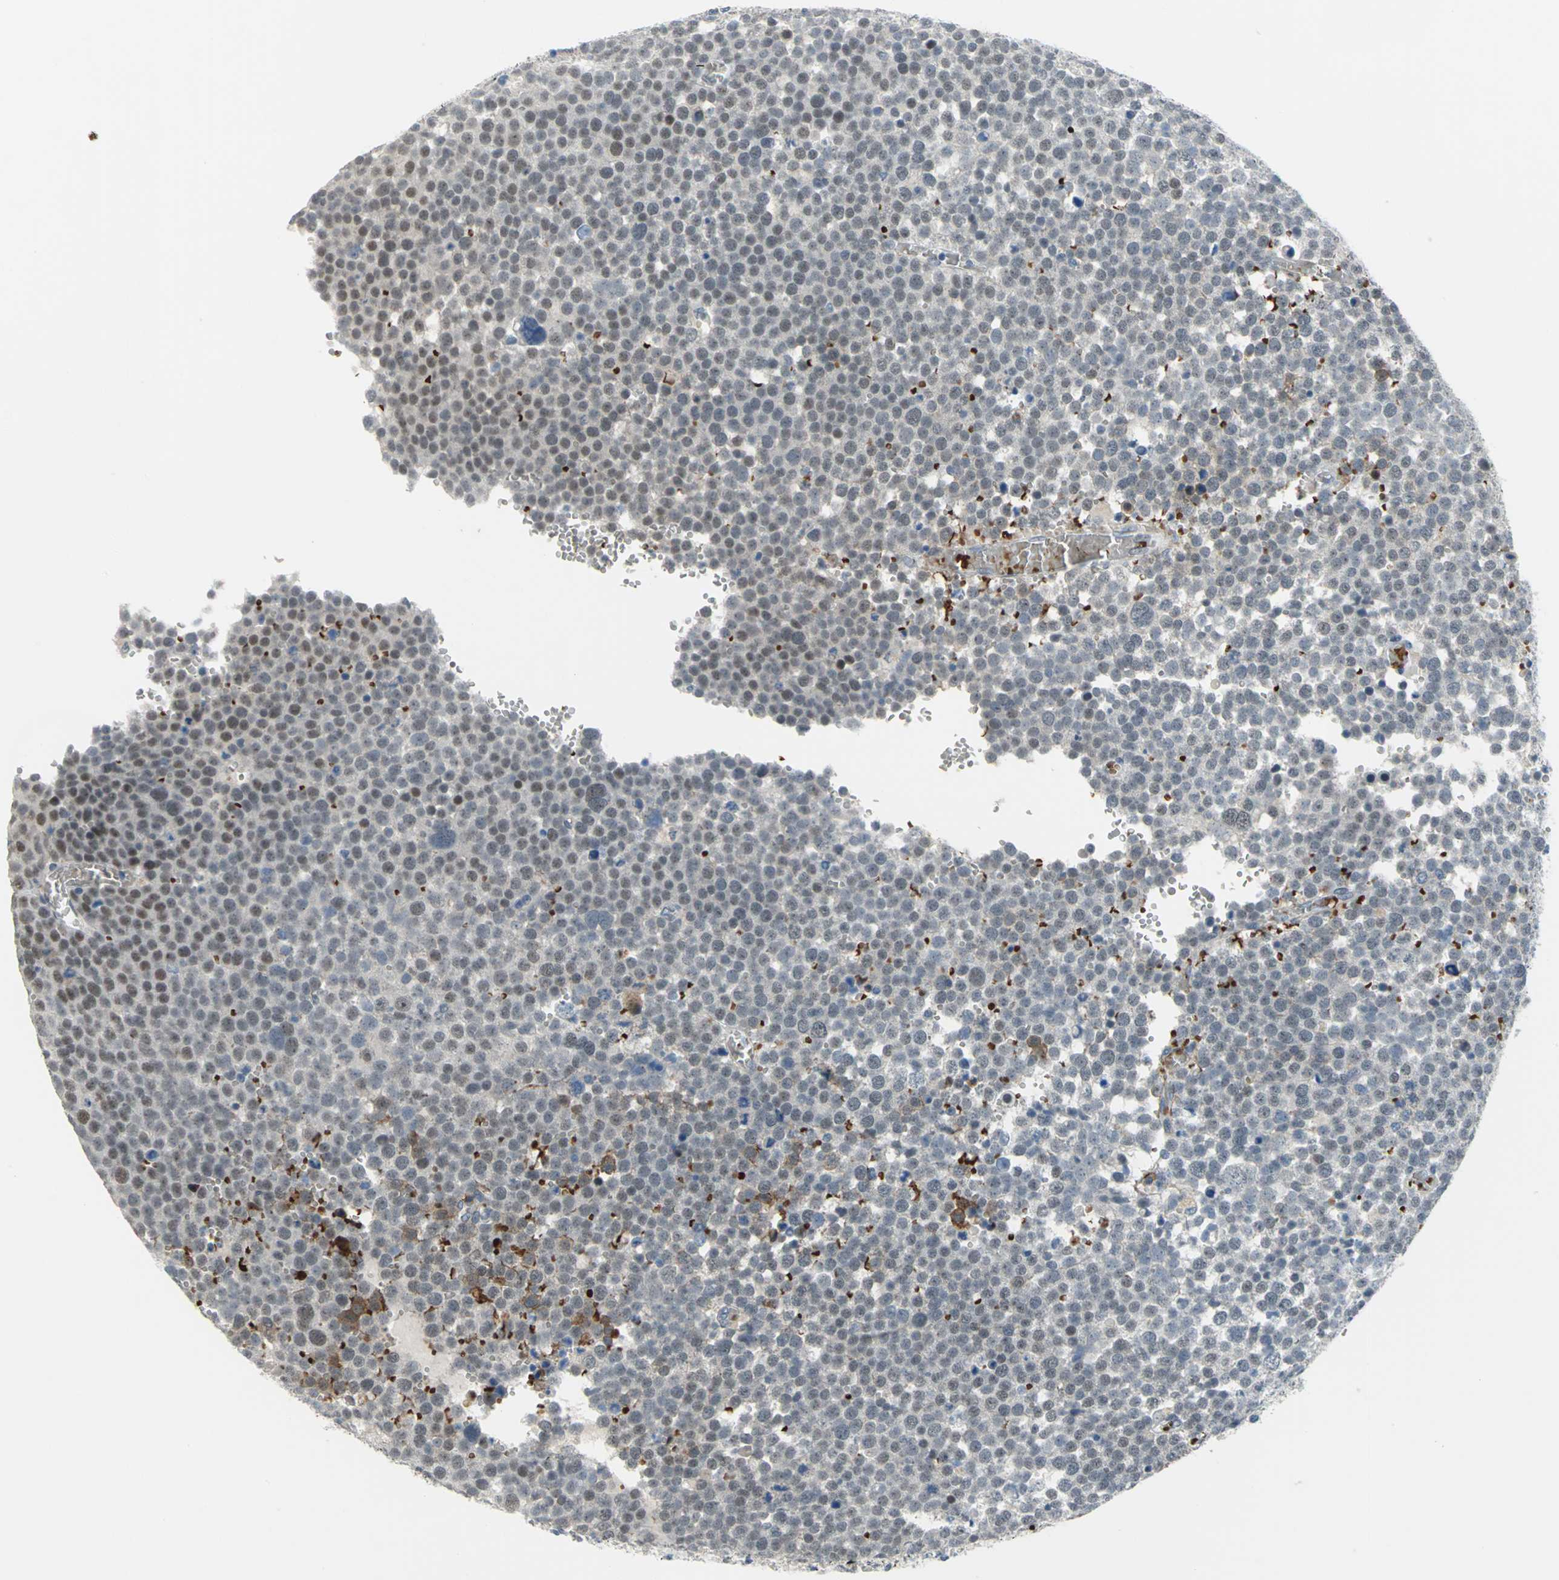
{"staining": {"intensity": "weak", "quantity": "25%-75%", "location": "nuclear"}, "tissue": "testis cancer", "cell_type": "Tumor cells", "image_type": "cancer", "snomed": [{"axis": "morphology", "description": "Seminoma, NOS"}, {"axis": "topography", "description": "Testis"}], "caption": "Immunohistochemical staining of human testis seminoma shows weak nuclear protein positivity in approximately 25%-75% of tumor cells.", "gene": "GLI3", "patient": {"sex": "male", "age": 71}}